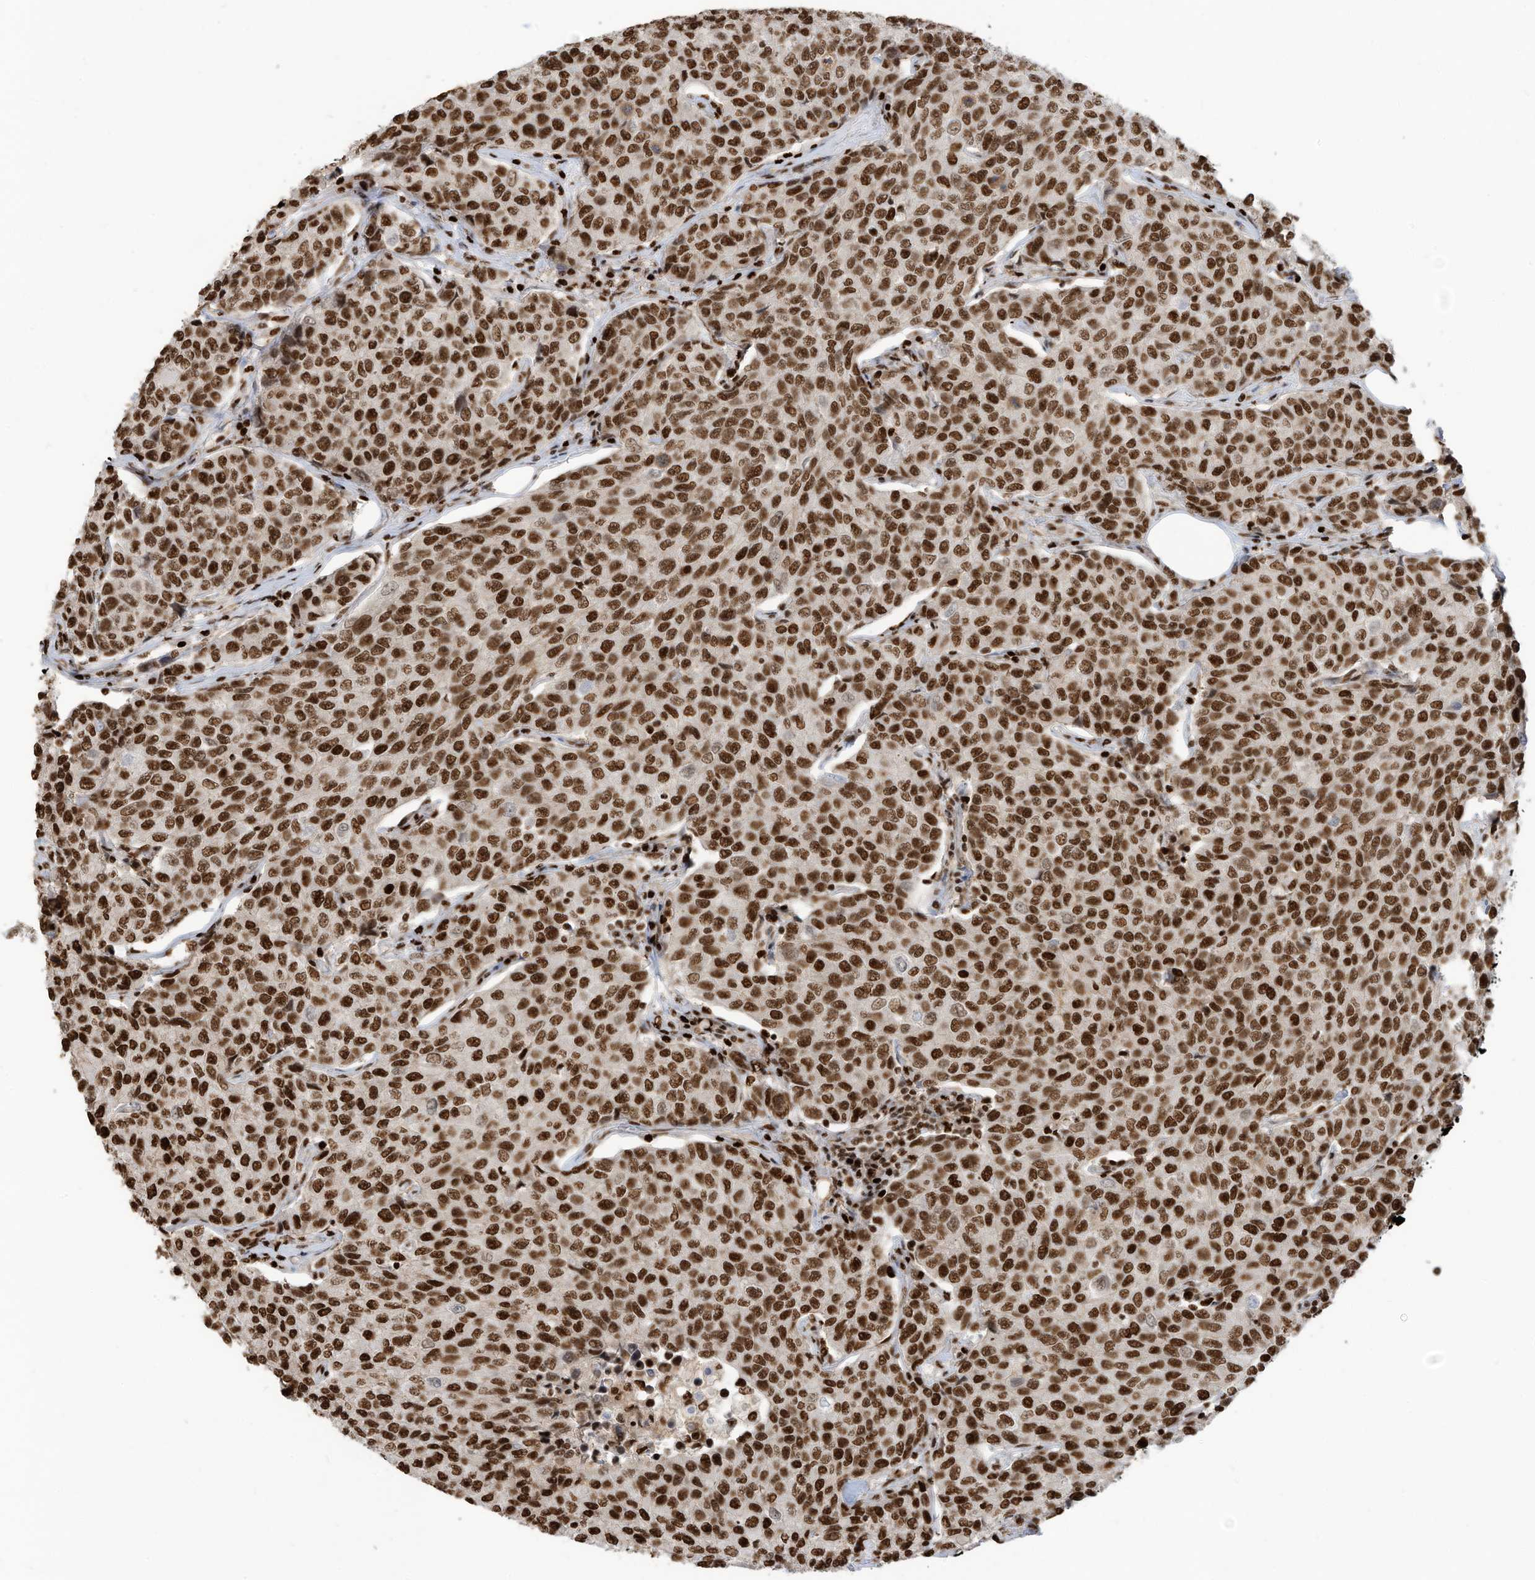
{"staining": {"intensity": "strong", "quantity": ">75%", "location": "nuclear"}, "tissue": "breast cancer", "cell_type": "Tumor cells", "image_type": "cancer", "snomed": [{"axis": "morphology", "description": "Duct carcinoma"}, {"axis": "topography", "description": "Breast"}], "caption": "Protein analysis of breast intraductal carcinoma tissue demonstrates strong nuclear expression in about >75% of tumor cells. The staining is performed using DAB (3,3'-diaminobenzidine) brown chromogen to label protein expression. The nuclei are counter-stained blue using hematoxylin.", "gene": "SAMD15", "patient": {"sex": "female", "age": 55}}